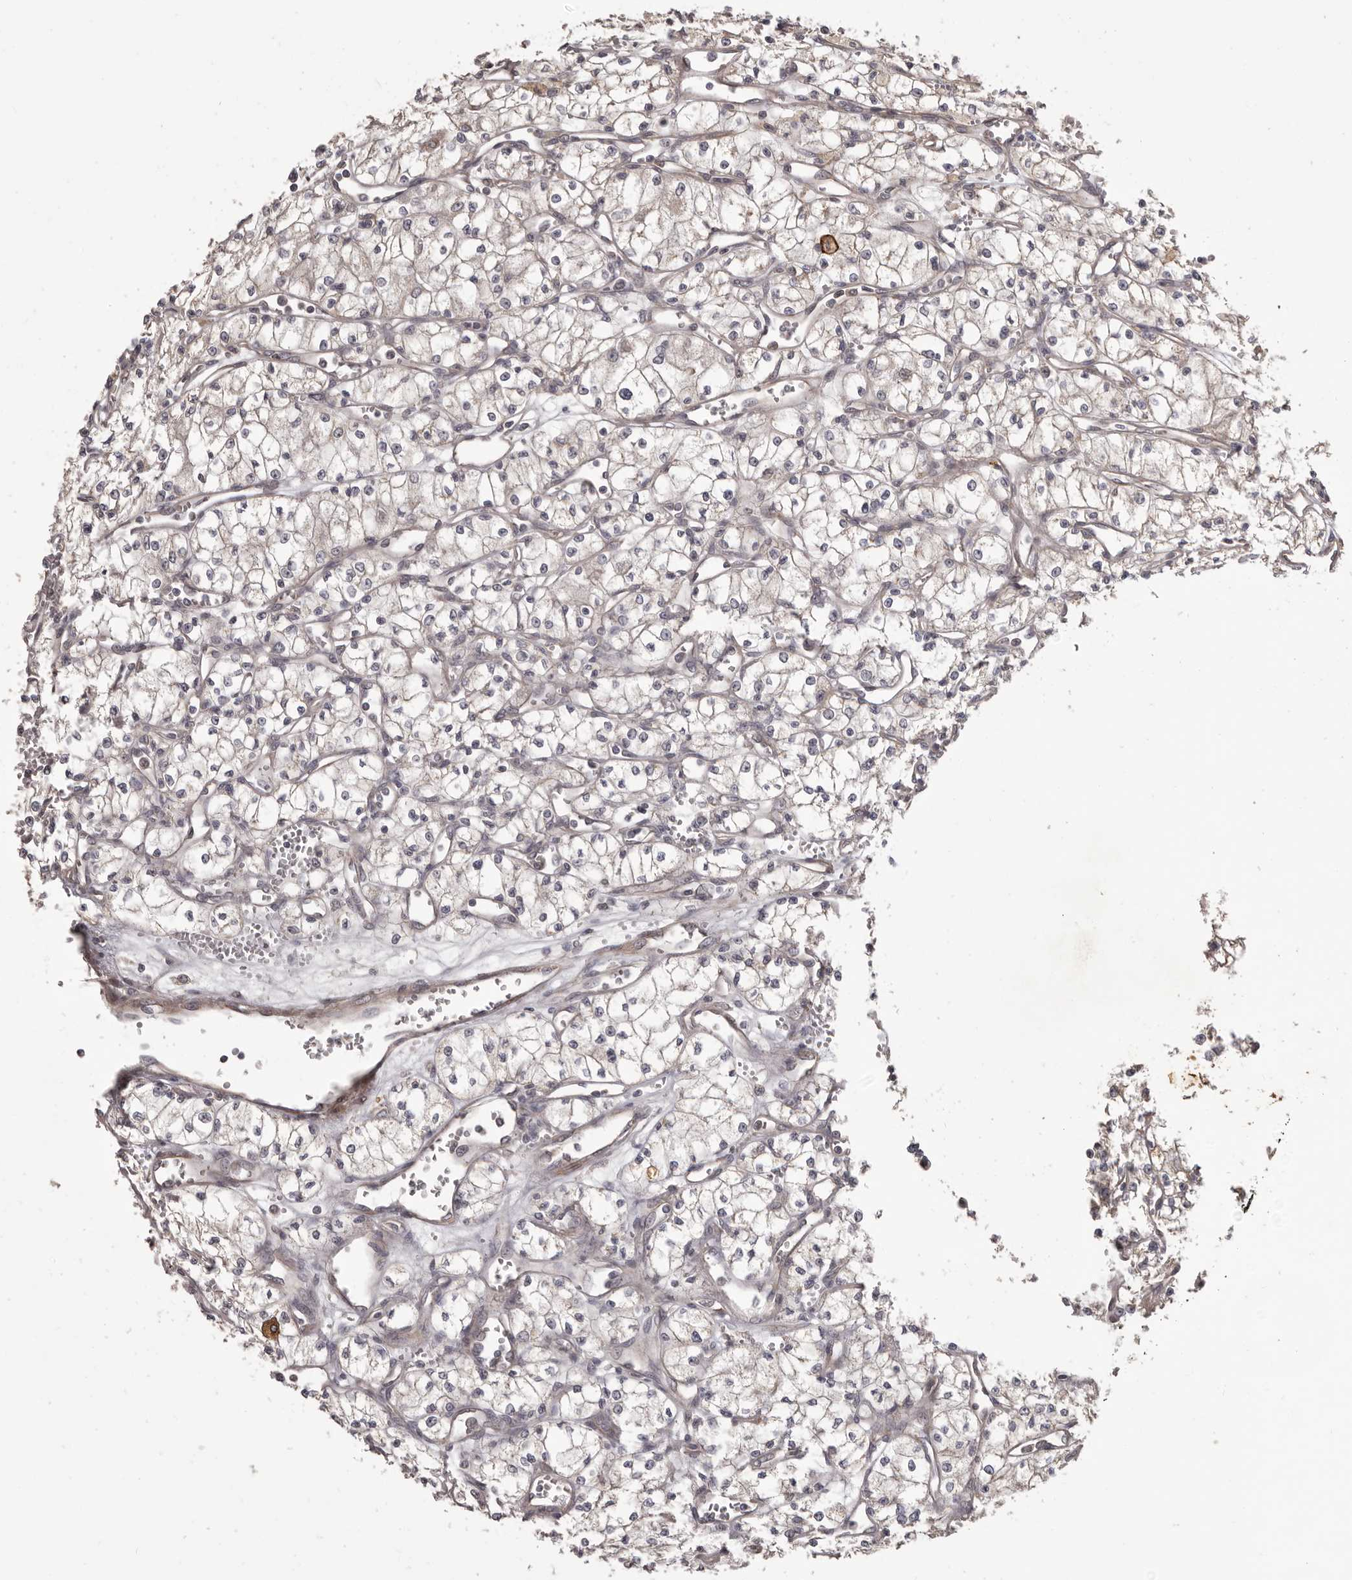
{"staining": {"intensity": "negative", "quantity": "none", "location": "none"}, "tissue": "renal cancer", "cell_type": "Tumor cells", "image_type": "cancer", "snomed": [{"axis": "morphology", "description": "Adenocarcinoma, NOS"}, {"axis": "topography", "description": "Kidney"}], "caption": "DAB (3,3'-diaminobenzidine) immunohistochemical staining of renal cancer (adenocarcinoma) displays no significant expression in tumor cells. (DAB IHC visualized using brightfield microscopy, high magnification).", "gene": "HRH1", "patient": {"sex": "male", "age": 59}}